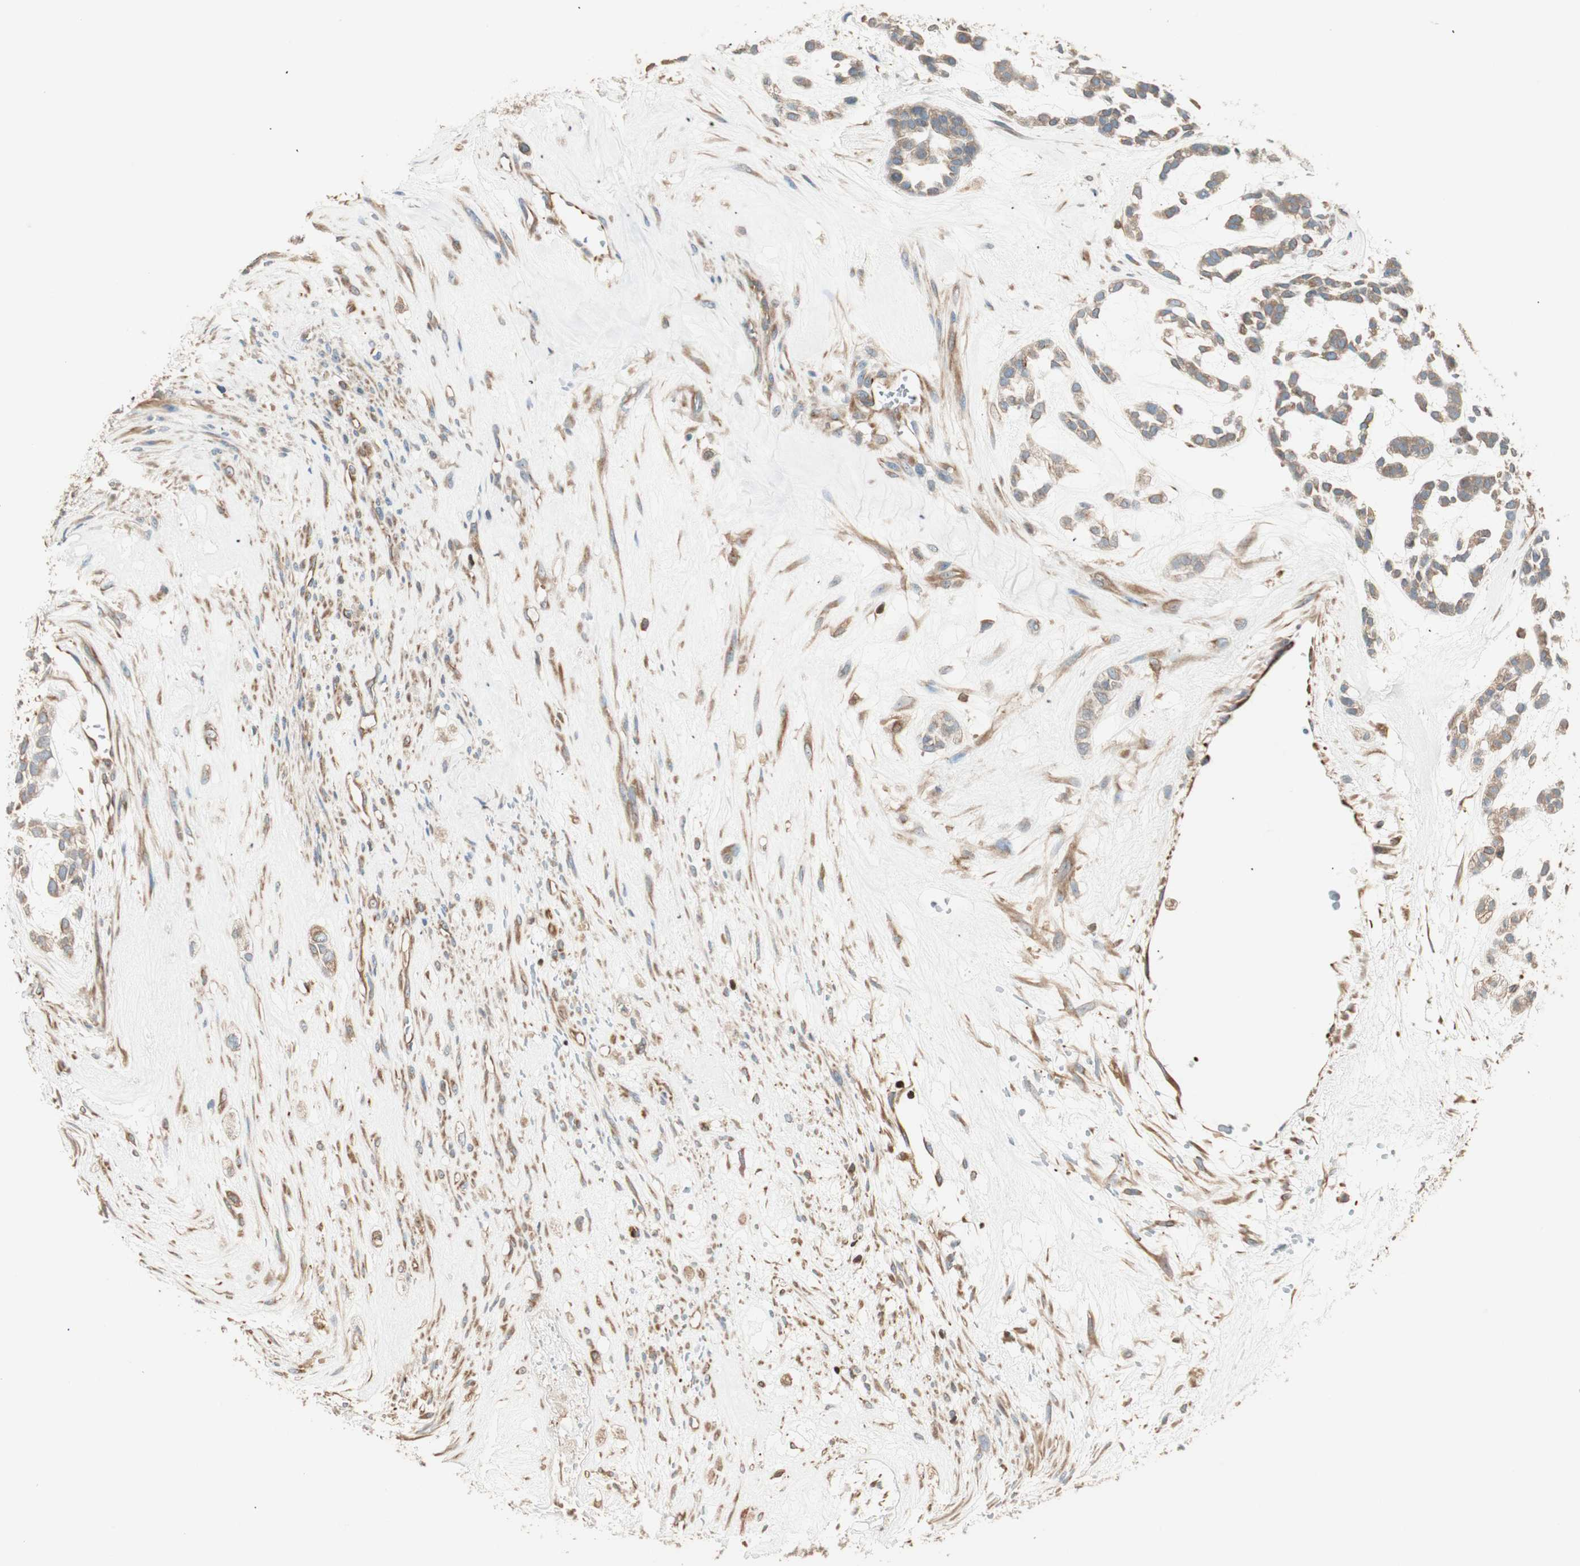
{"staining": {"intensity": "weak", "quantity": ">75%", "location": "cytoplasmic/membranous"}, "tissue": "head and neck cancer", "cell_type": "Tumor cells", "image_type": "cancer", "snomed": [{"axis": "morphology", "description": "Adenocarcinoma, NOS"}, {"axis": "morphology", "description": "Adenoma, NOS"}, {"axis": "topography", "description": "Head-Neck"}], "caption": "A brown stain labels weak cytoplasmic/membranous expression of a protein in human head and neck cancer tumor cells.", "gene": "CRLF3", "patient": {"sex": "female", "age": 55}}